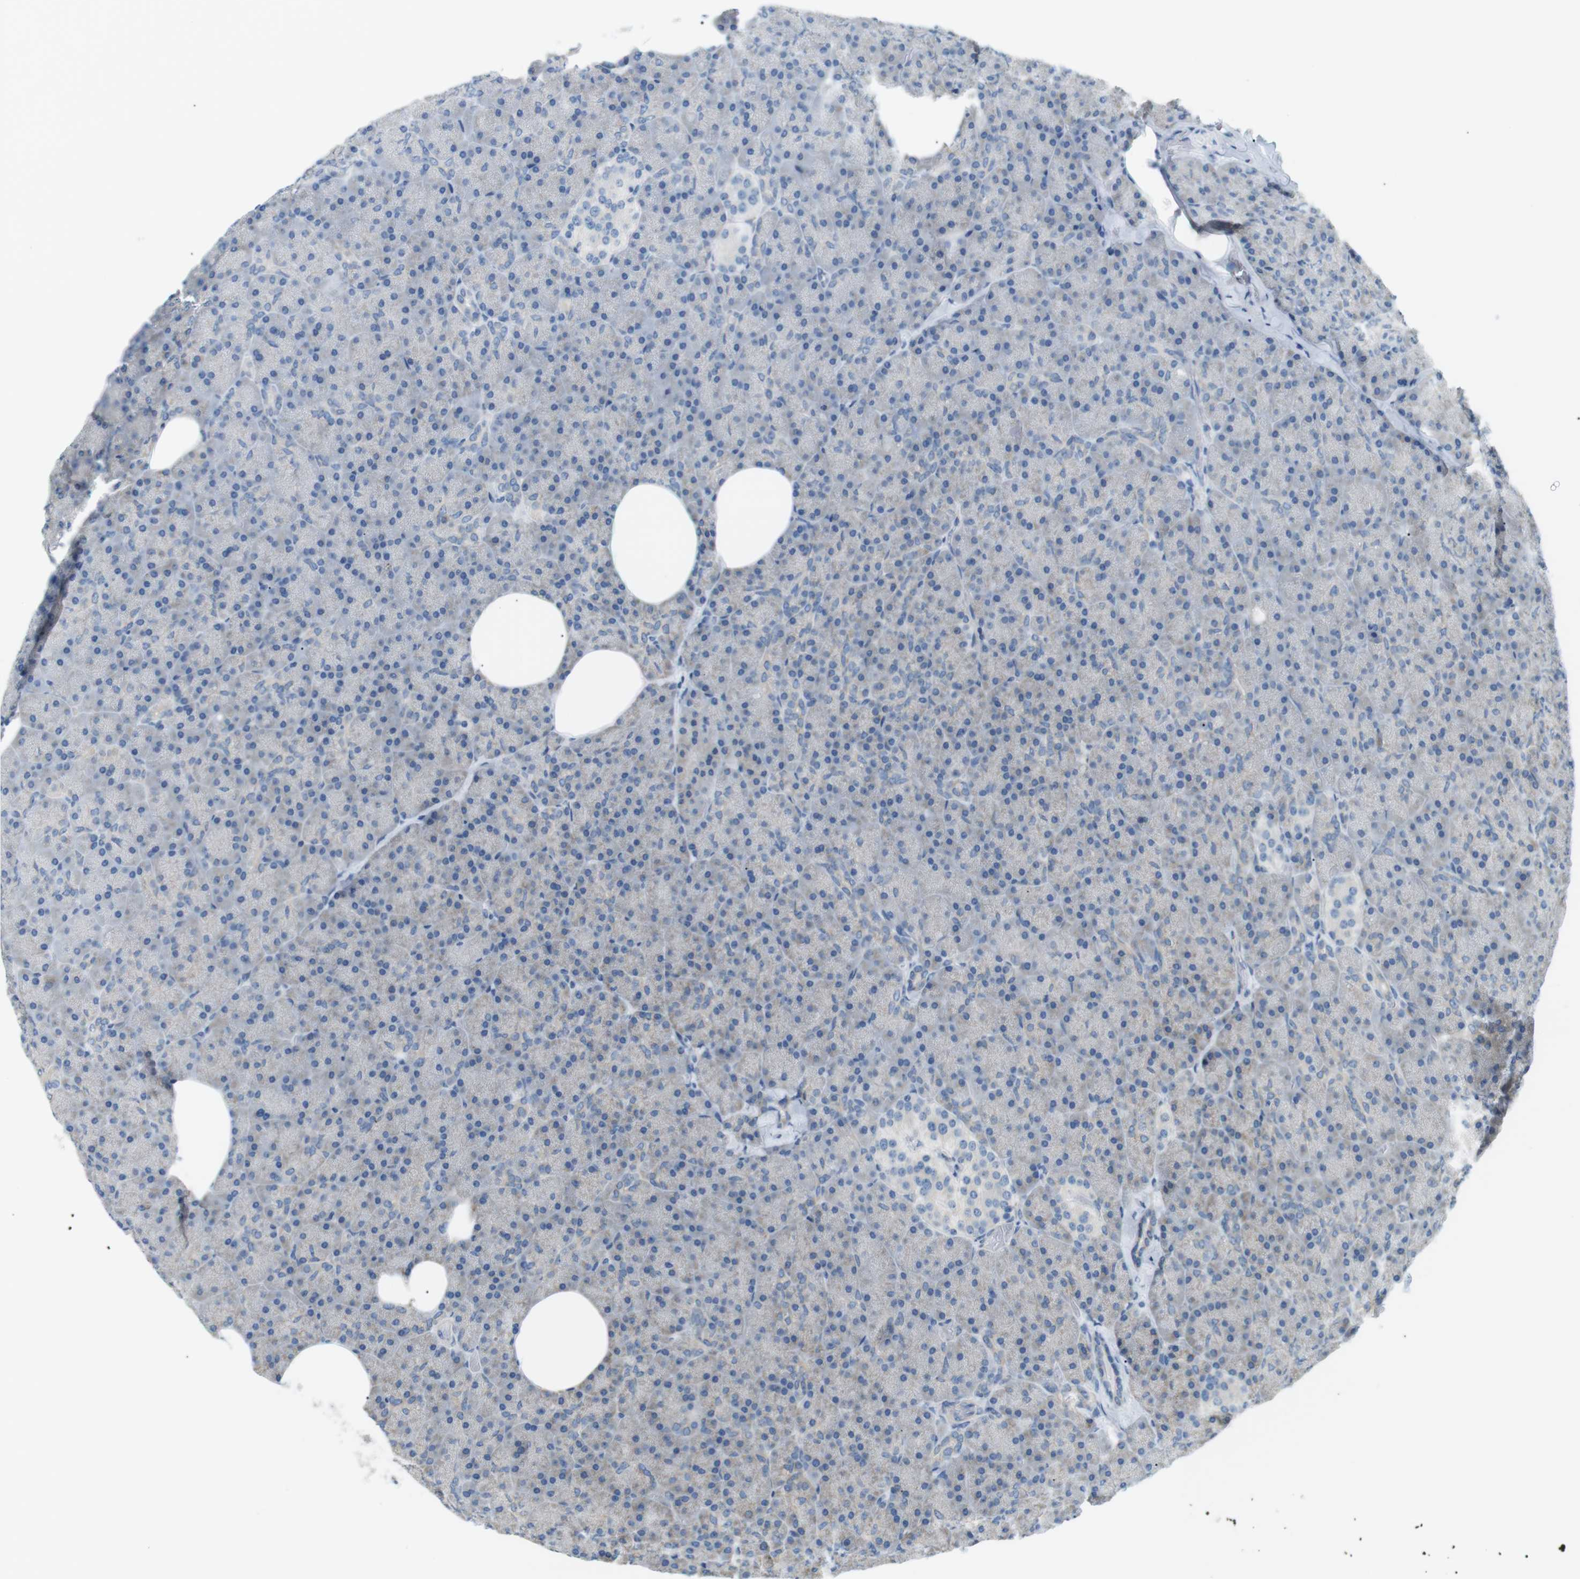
{"staining": {"intensity": "weak", "quantity": "25%-75%", "location": "cytoplasmic/membranous"}, "tissue": "pancreas", "cell_type": "Exocrine glandular cells", "image_type": "normal", "snomed": [{"axis": "morphology", "description": "Normal tissue, NOS"}, {"axis": "topography", "description": "Pancreas"}], "caption": "This photomicrograph exhibits normal pancreas stained with immunohistochemistry to label a protein in brown. The cytoplasmic/membranous of exocrine glandular cells show weak positivity for the protein. Nuclei are counter-stained blue.", "gene": "MTARC2", "patient": {"sex": "female", "age": 35}}